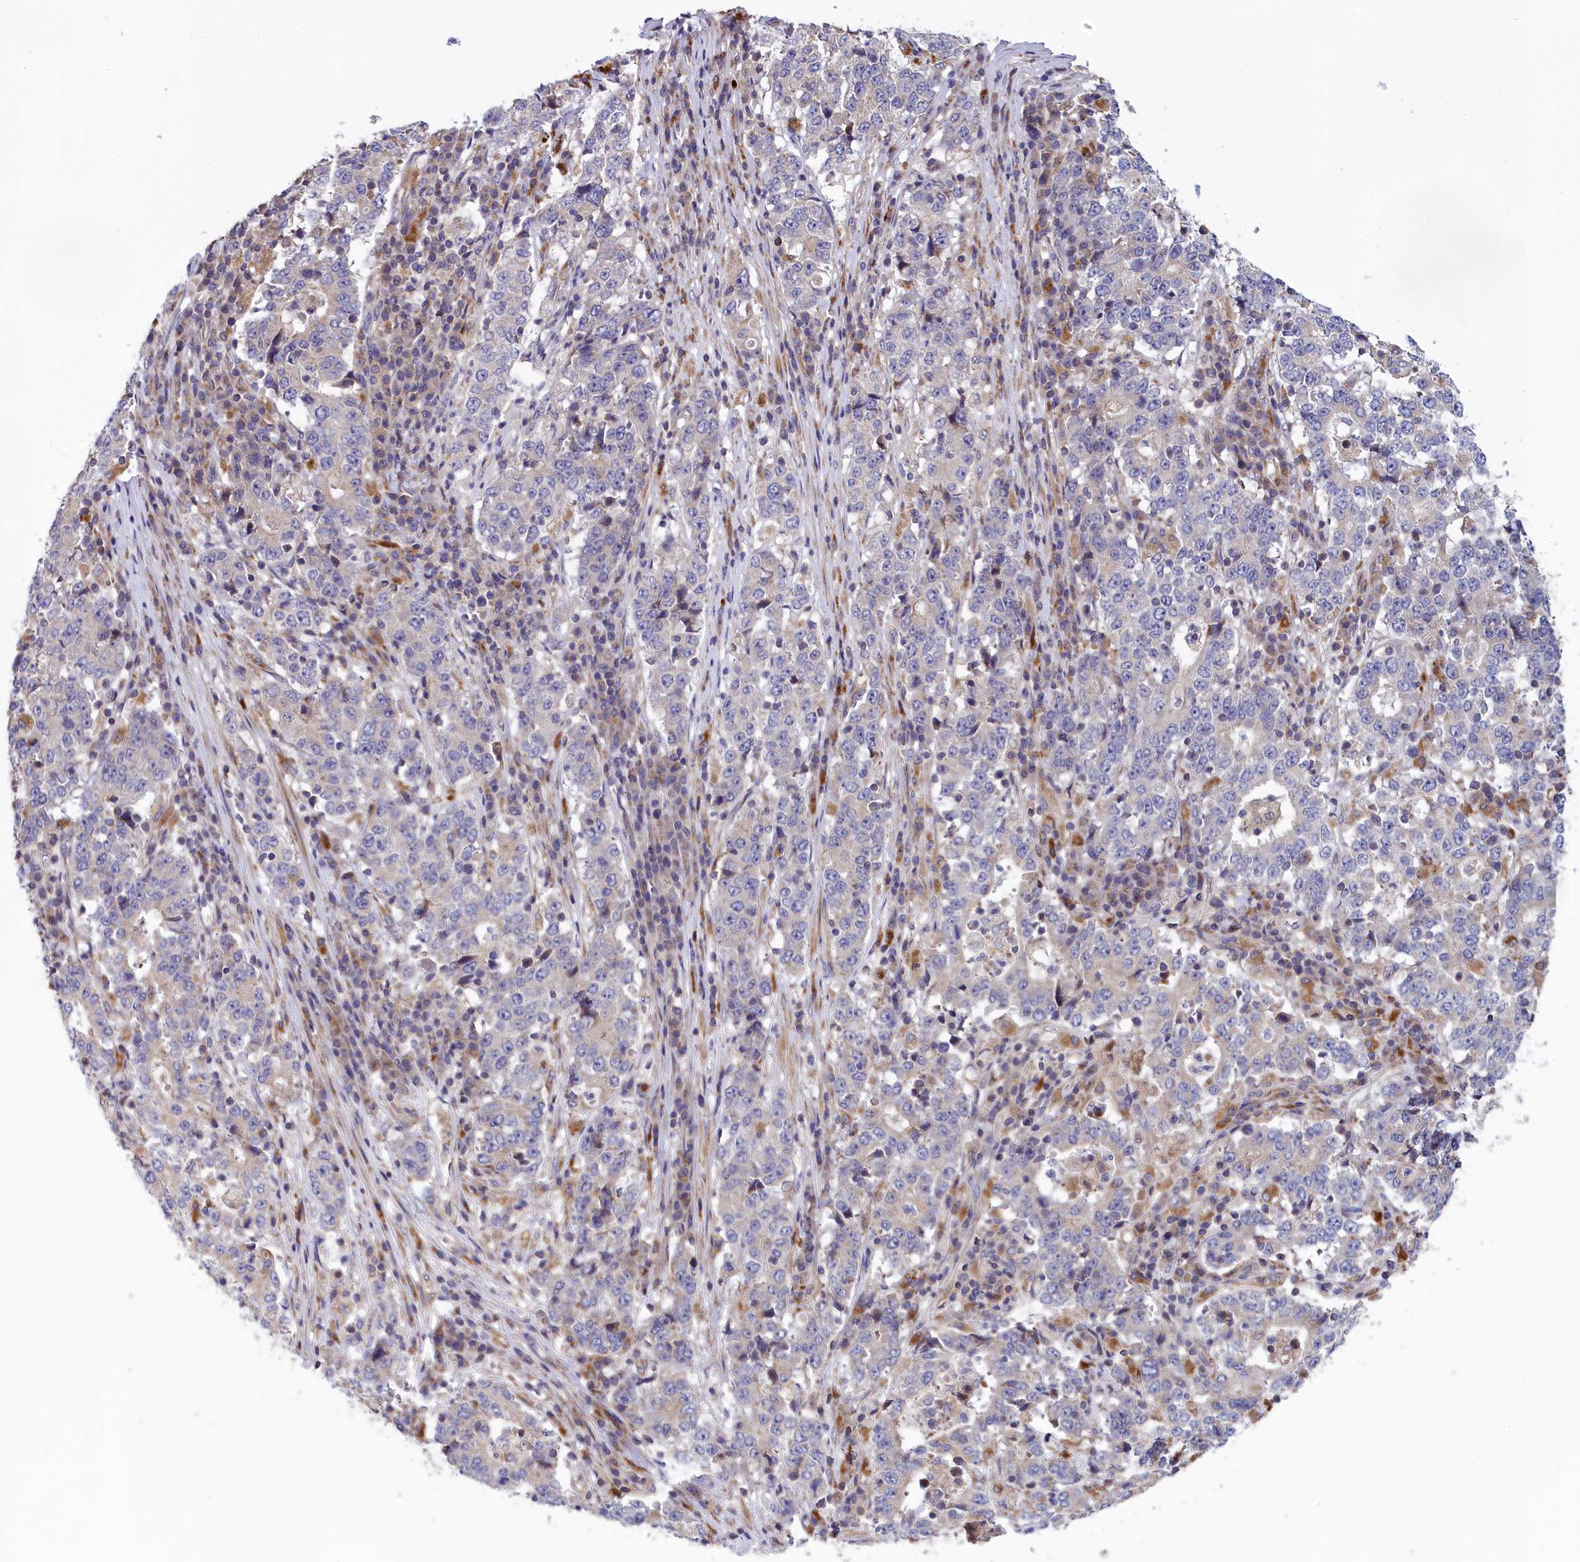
{"staining": {"intensity": "negative", "quantity": "none", "location": "none"}, "tissue": "stomach cancer", "cell_type": "Tumor cells", "image_type": "cancer", "snomed": [{"axis": "morphology", "description": "Adenocarcinoma, NOS"}, {"axis": "topography", "description": "Stomach"}], "caption": "DAB (3,3'-diaminobenzidine) immunohistochemical staining of stomach cancer (adenocarcinoma) shows no significant staining in tumor cells.", "gene": "BLTP2", "patient": {"sex": "male", "age": 59}}